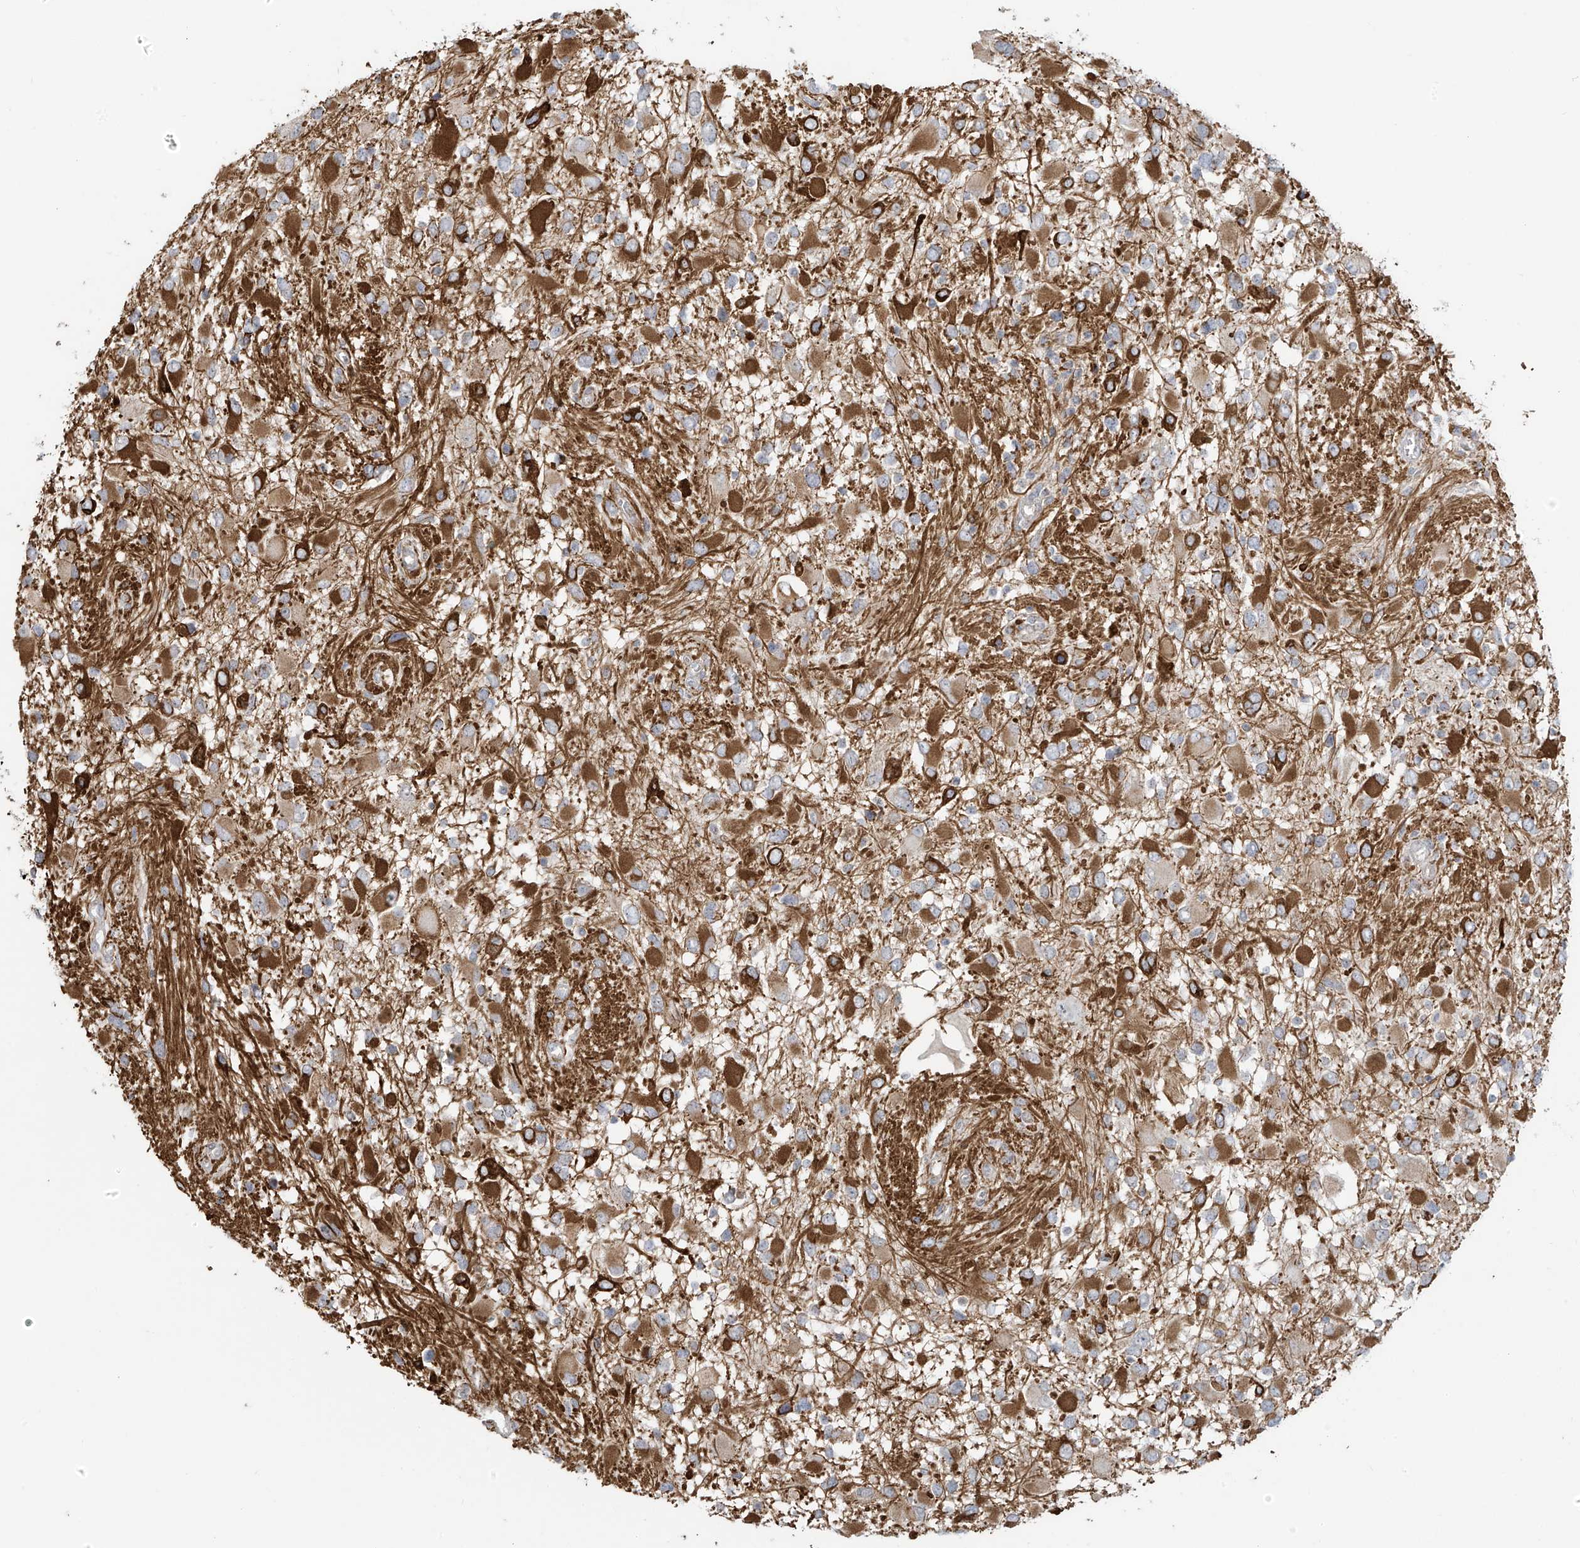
{"staining": {"intensity": "moderate", "quantity": "<25%", "location": "cytoplasmic/membranous"}, "tissue": "glioma", "cell_type": "Tumor cells", "image_type": "cancer", "snomed": [{"axis": "morphology", "description": "Glioma, malignant, High grade"}, {"axis": "topography", "description": "Brain"}], "caption": "This is a photomicrograph of immunohistochemistry staining of glioma, which shows moderate staining in the cytoplasmic/membranous of tumor cells.", "gene": "HDDC2", "patient": {"sex": "male", "age": 53}}